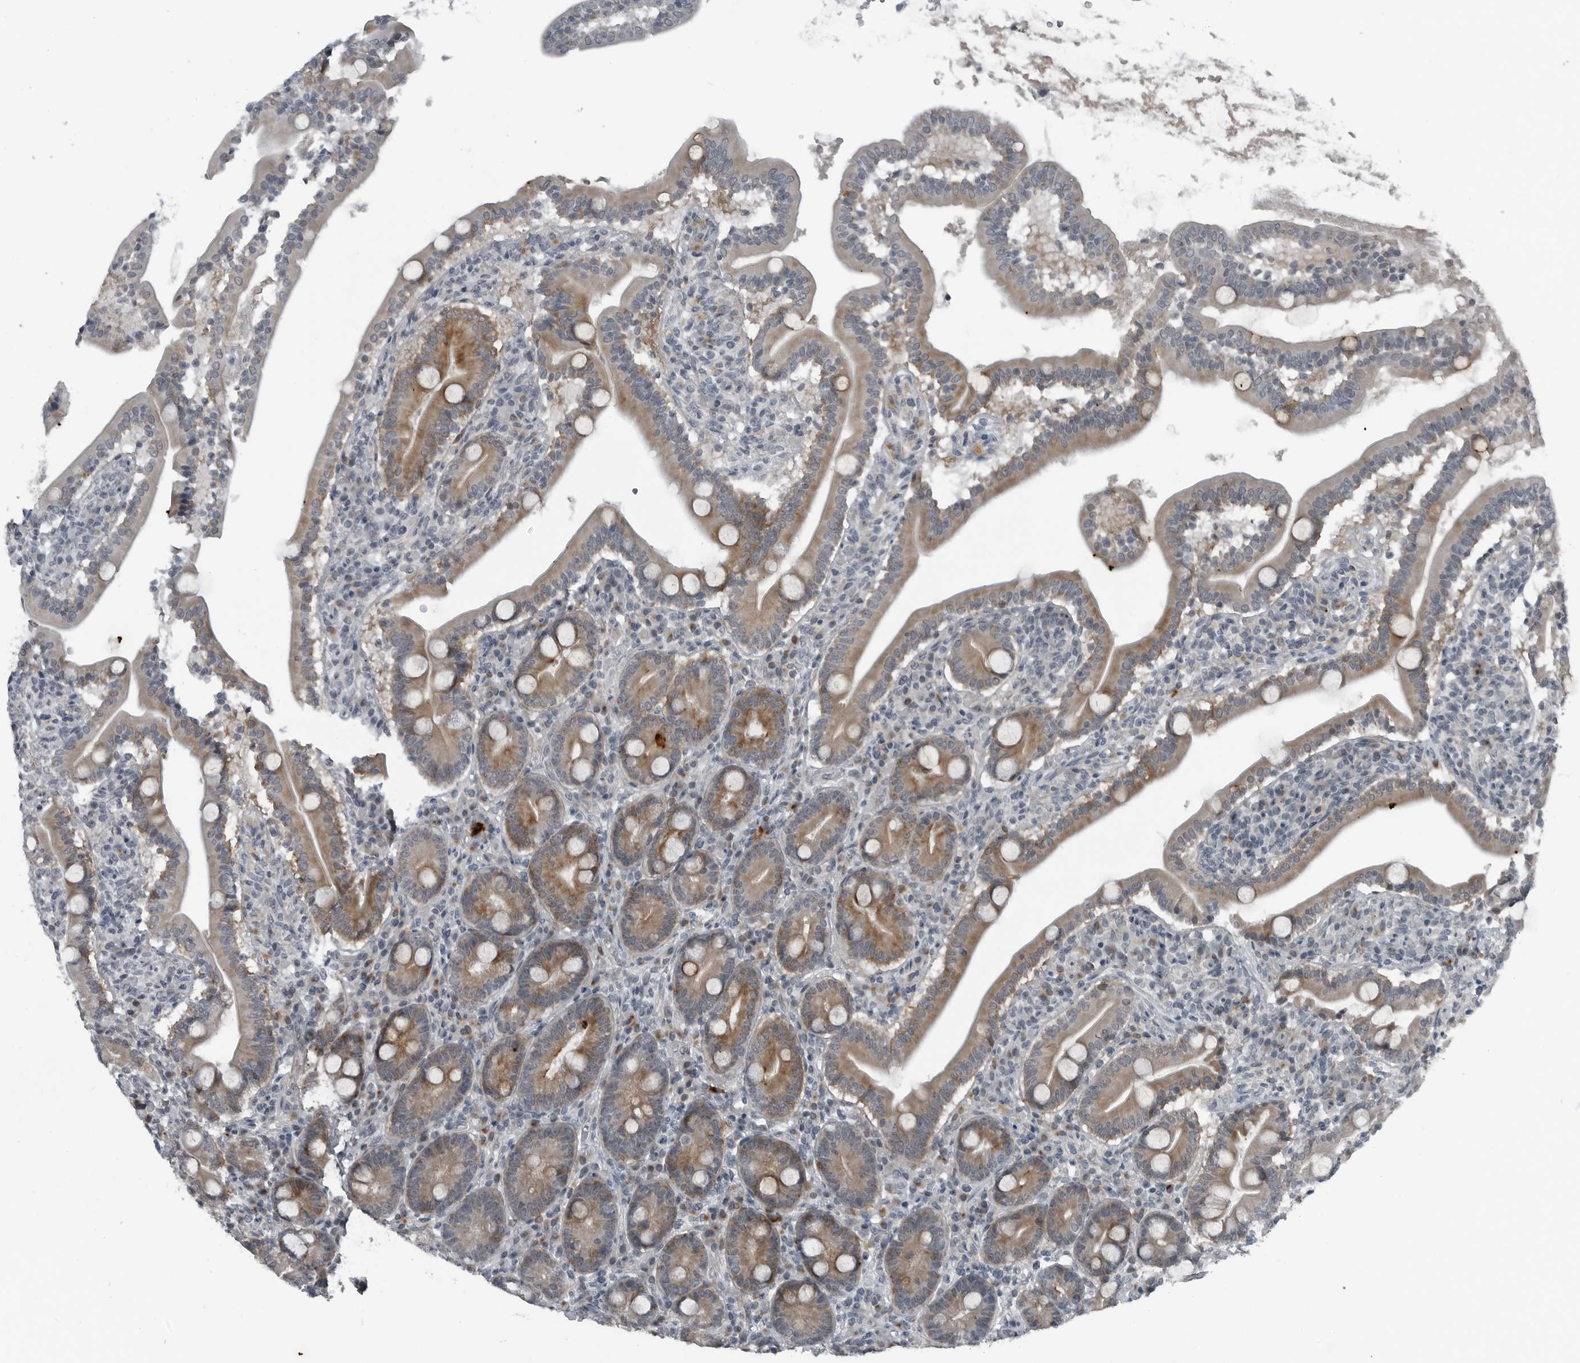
{"staining": {"intensity": "strong", "quantity": ">75%", "location": "cytoplasmic/membranous"}, "tissue": "duodenum", "cell_type": "Glandular cells", "image_type": "normal", "snomed": [{"axis": "morphology", "description": "Normal tissue, NOS"}, {"axis": "topography", "description": "Duodenum"}], "caption": "Glandular cells demonstrate high levels of strong cytoplasmic/membranous expression in about >75% of cells in normal human duodenum. The protein is shown in brown color, while the nuclei are stained blue.", "gene": "GAK", "patient": {"sex": "male", "age": 35}}